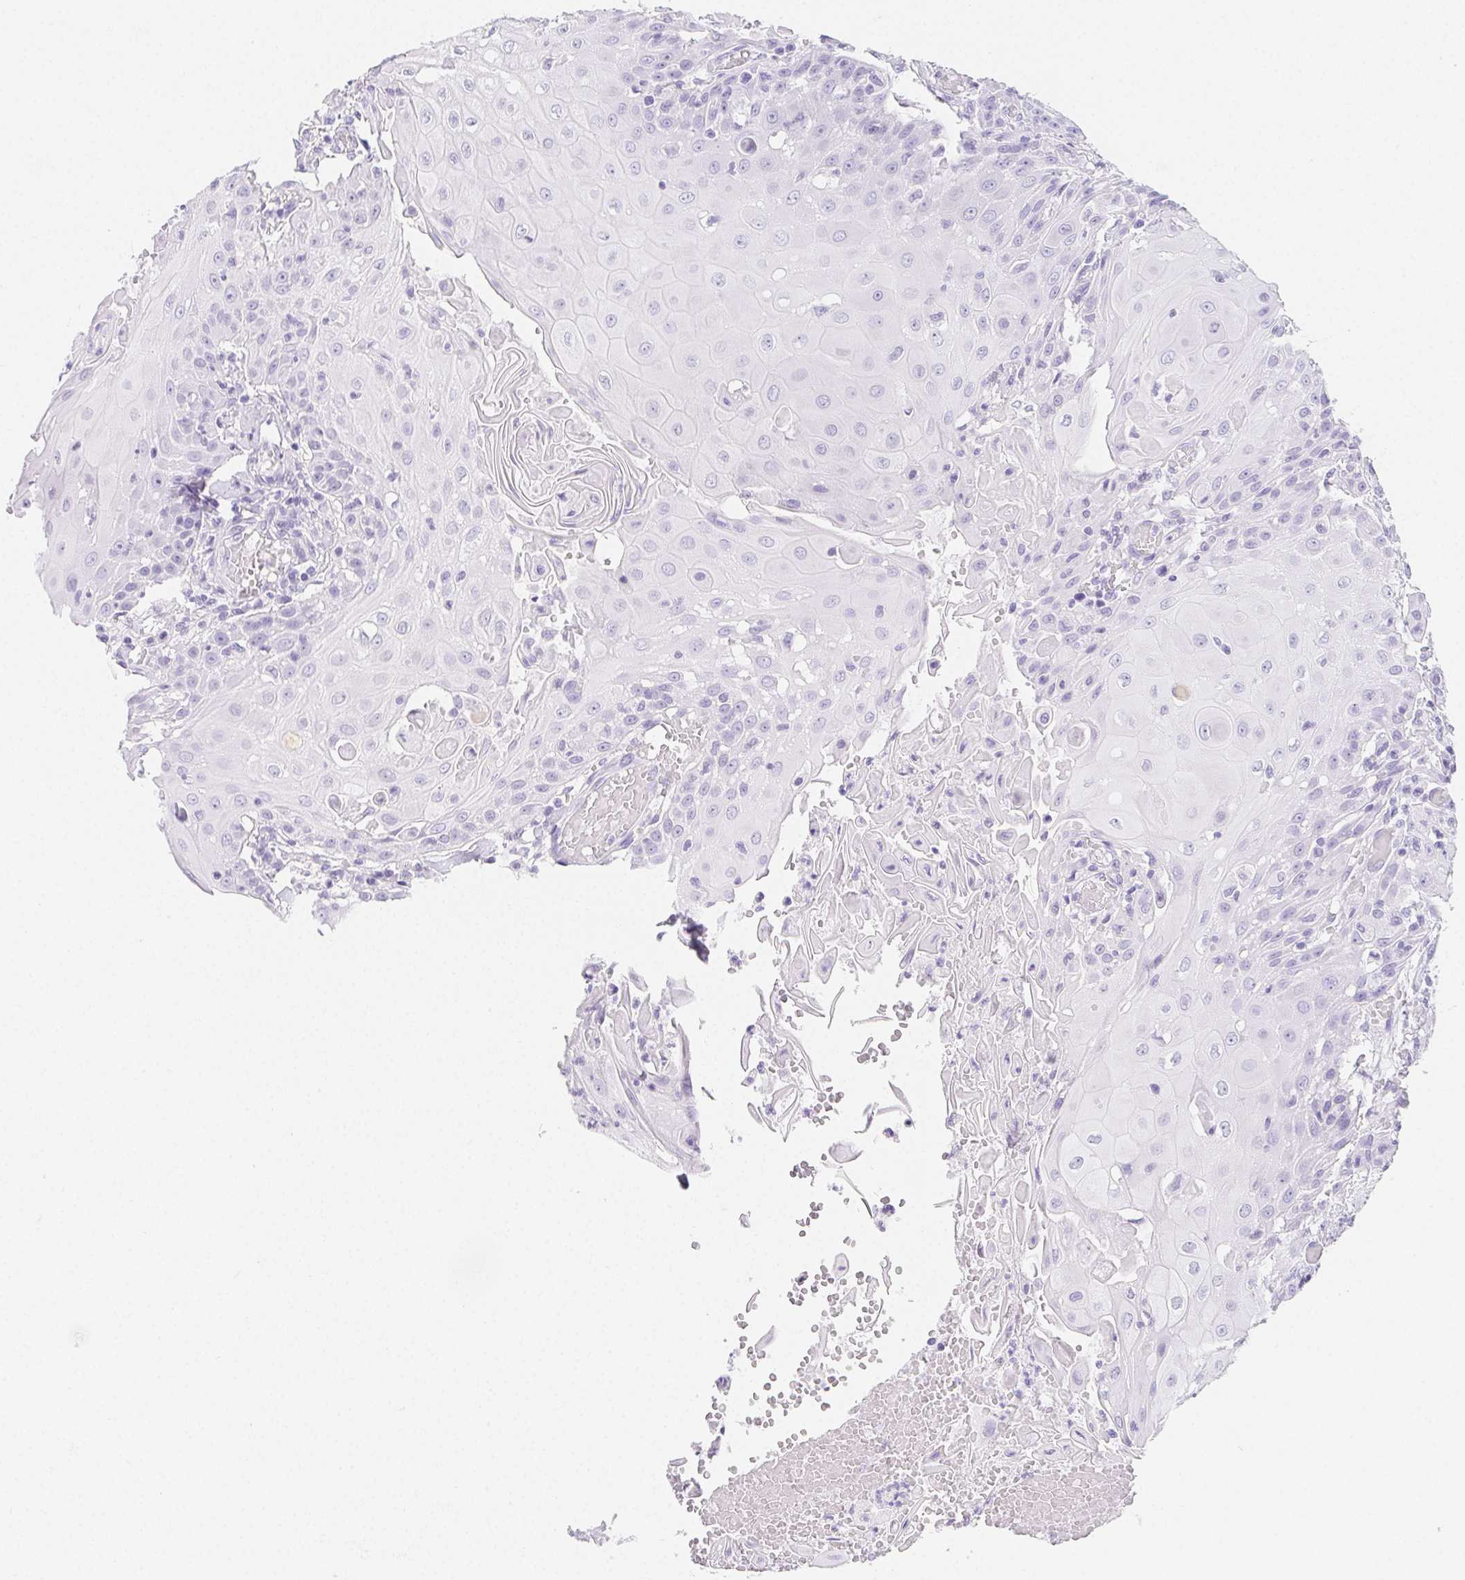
{"staining": {"intensity": "negative", "quantity": "none", "location": "none"}, "tissue": "head and neck cancer", "cell_type": "Tumor cells", "image_type": "cancer", "snomed": [{"axis": "morphology", "description": "Normal tissue, NOS"}, {"axis": "morphology", "description": "Squamous cell carcinoma, NOS"}, {"axis": "topography", "description": "Oral tissue"}, {"axis": "topography", "description": "Head-Neck"}], "caption": "There is no significant staining in tumor cells of head and neck cancer.", "gene": "ZBBX", "patient": {"sex": "female", "age": 55}}